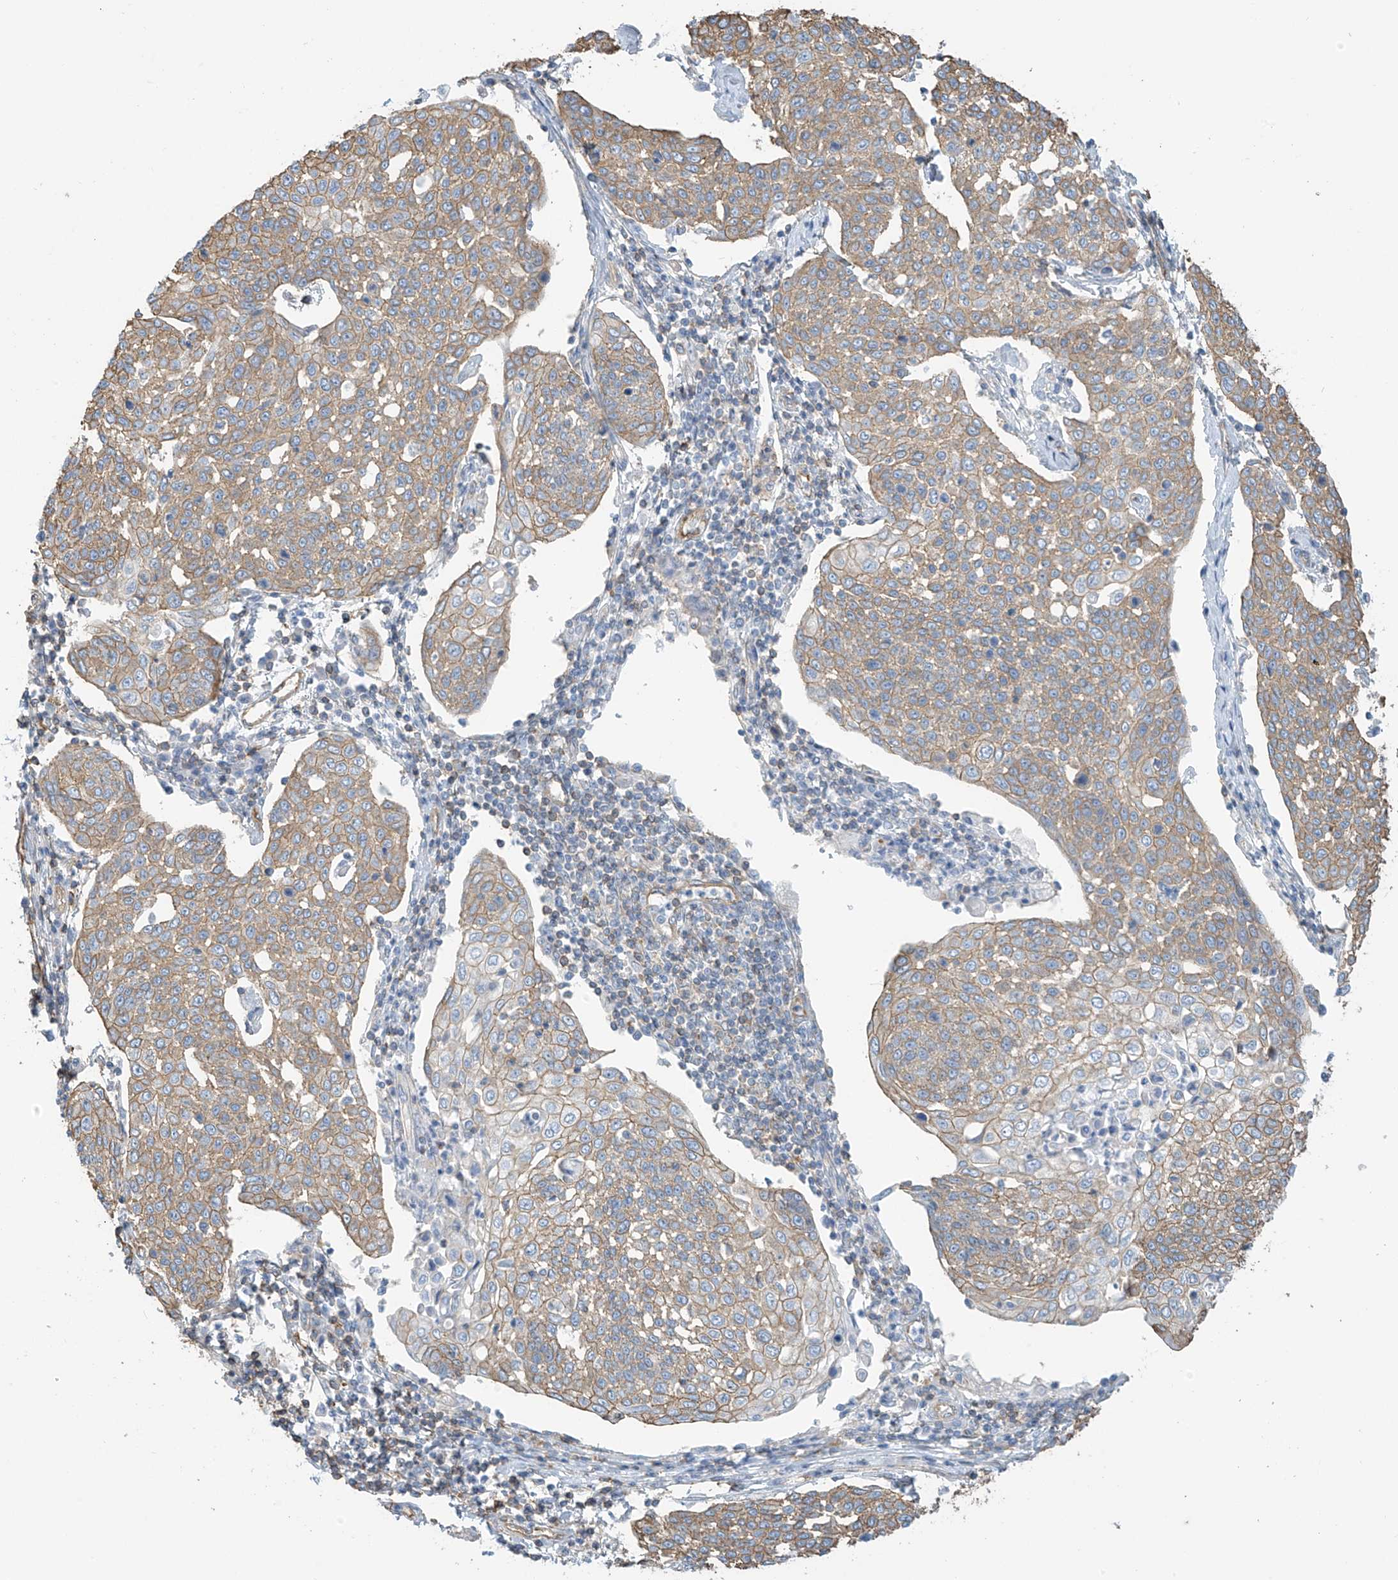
{"staining": {"intensity": "weak", "quantity": "25%-75%", "location": "cytoplasmic/membranous"}, "tissue": "cervical cancer", "cell_type": "Tumor cells", "image_type": "cancer", "snomed": [{"axis": "morphology", "description": "Squamous cell carcinoma, NOS"}, {"axis": "topography", "description": "Cervix"}], "caption": "An image of cervical cancer (squamous cell carcinoma) stained for a protein displays weak cytoplasmic/membranous brown staining in tumor cells. (DAB (3,3'-diaminobenzidine) IHC with brightfield microscopy, high magnification).", "gene": "ZNF846", "patient": {"sex": "female", "age": 34}}